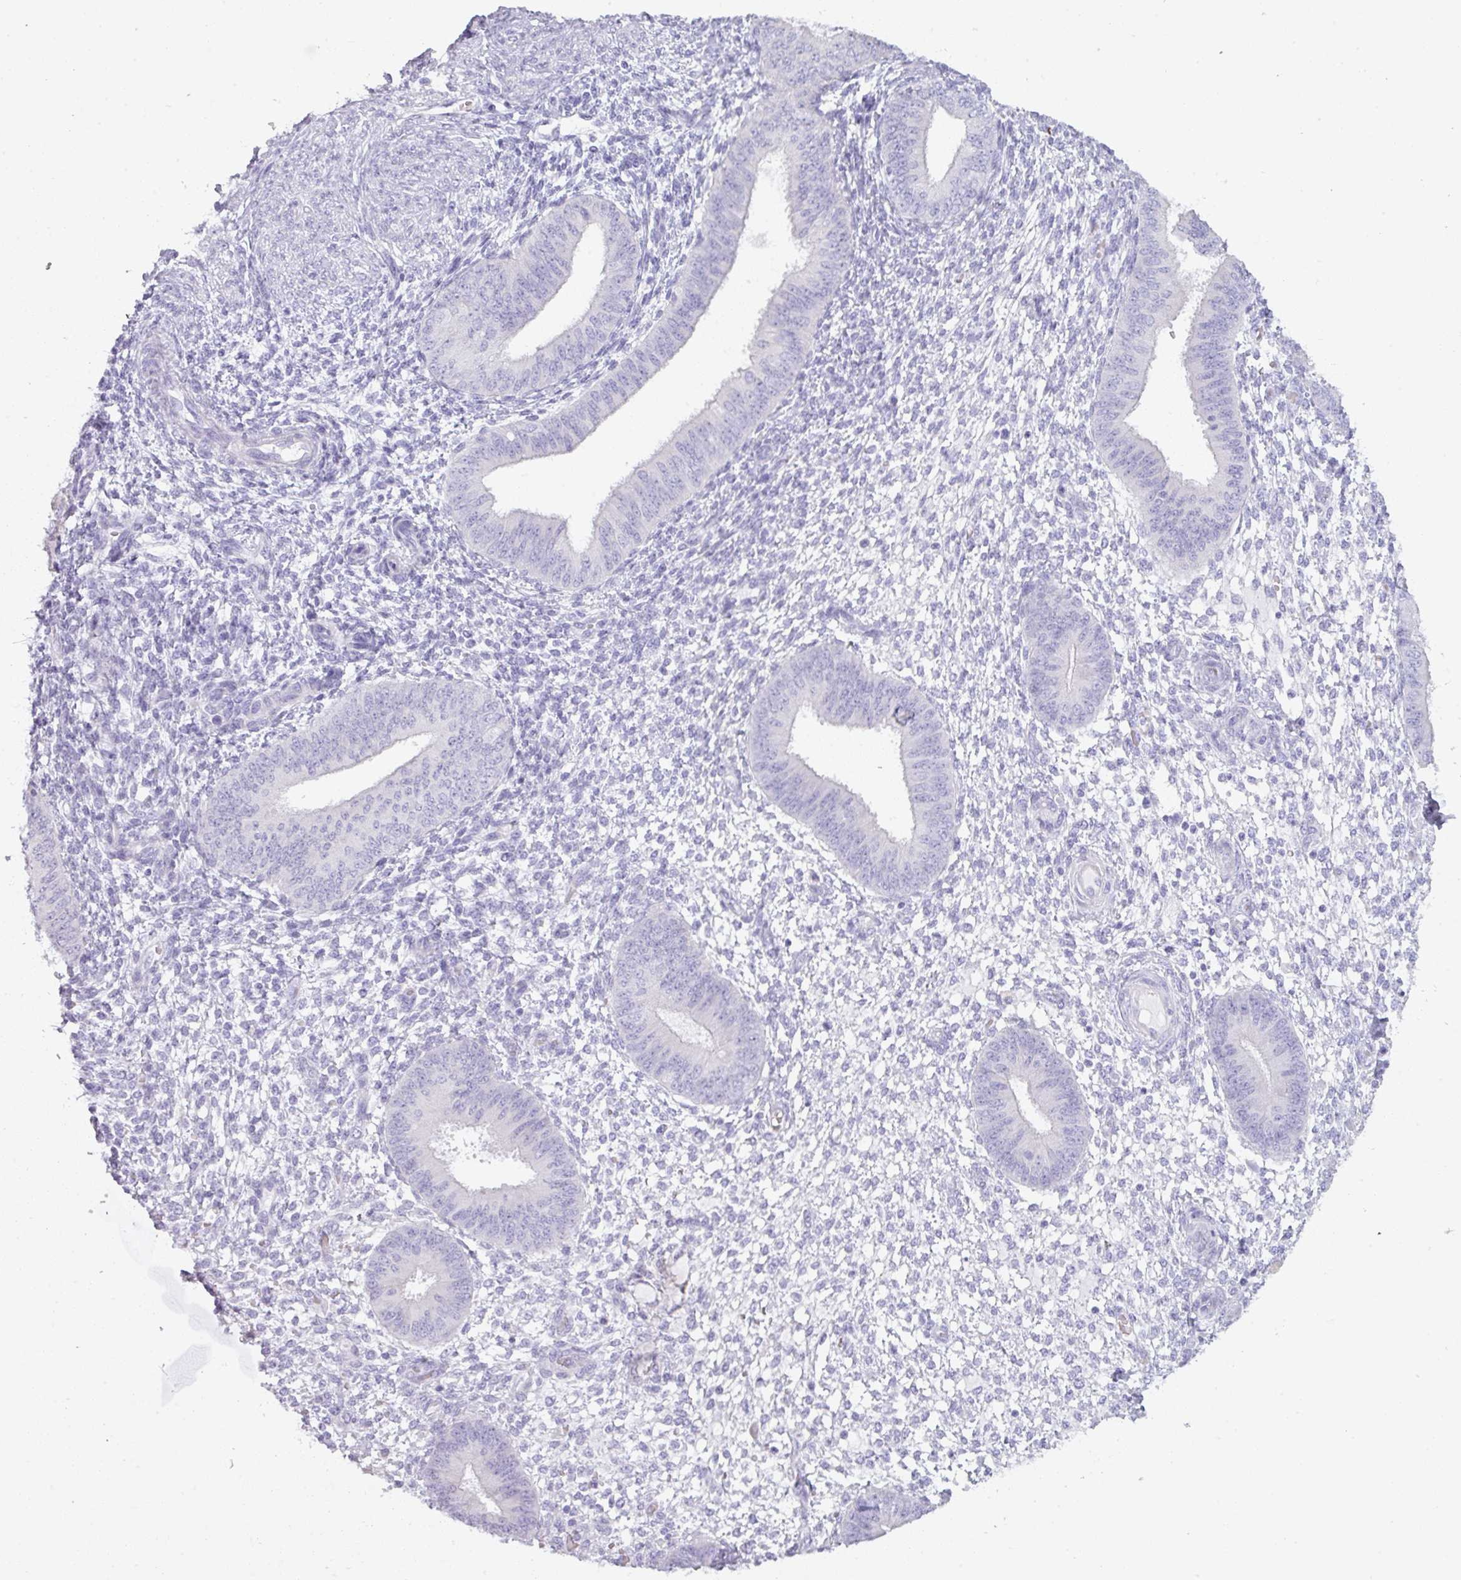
{"staining": {"intensity": "negative", "quantity": "none", "location": "none"}, "tissue": "endometrium", "cell_type": "Cells in endometrial stroma", "image_type": "normal", "snomed": [{"axis": "morphology", "description": "Normal tissue, NOS"}, {"axis": "topography", "description": "Endometrium"}], "caption": "The photomicrograph exhibits no significant expression in cells in endometrial stroma of endometrium. Brightfield microscopy of immunohistochemistry stained with DAB (3,3'-diaminobenzidine) (brown) and hematoxylin (blue), captured at high magnification.", "gene": "PGA3", "patient": {"sex": "female", "age": 49}}